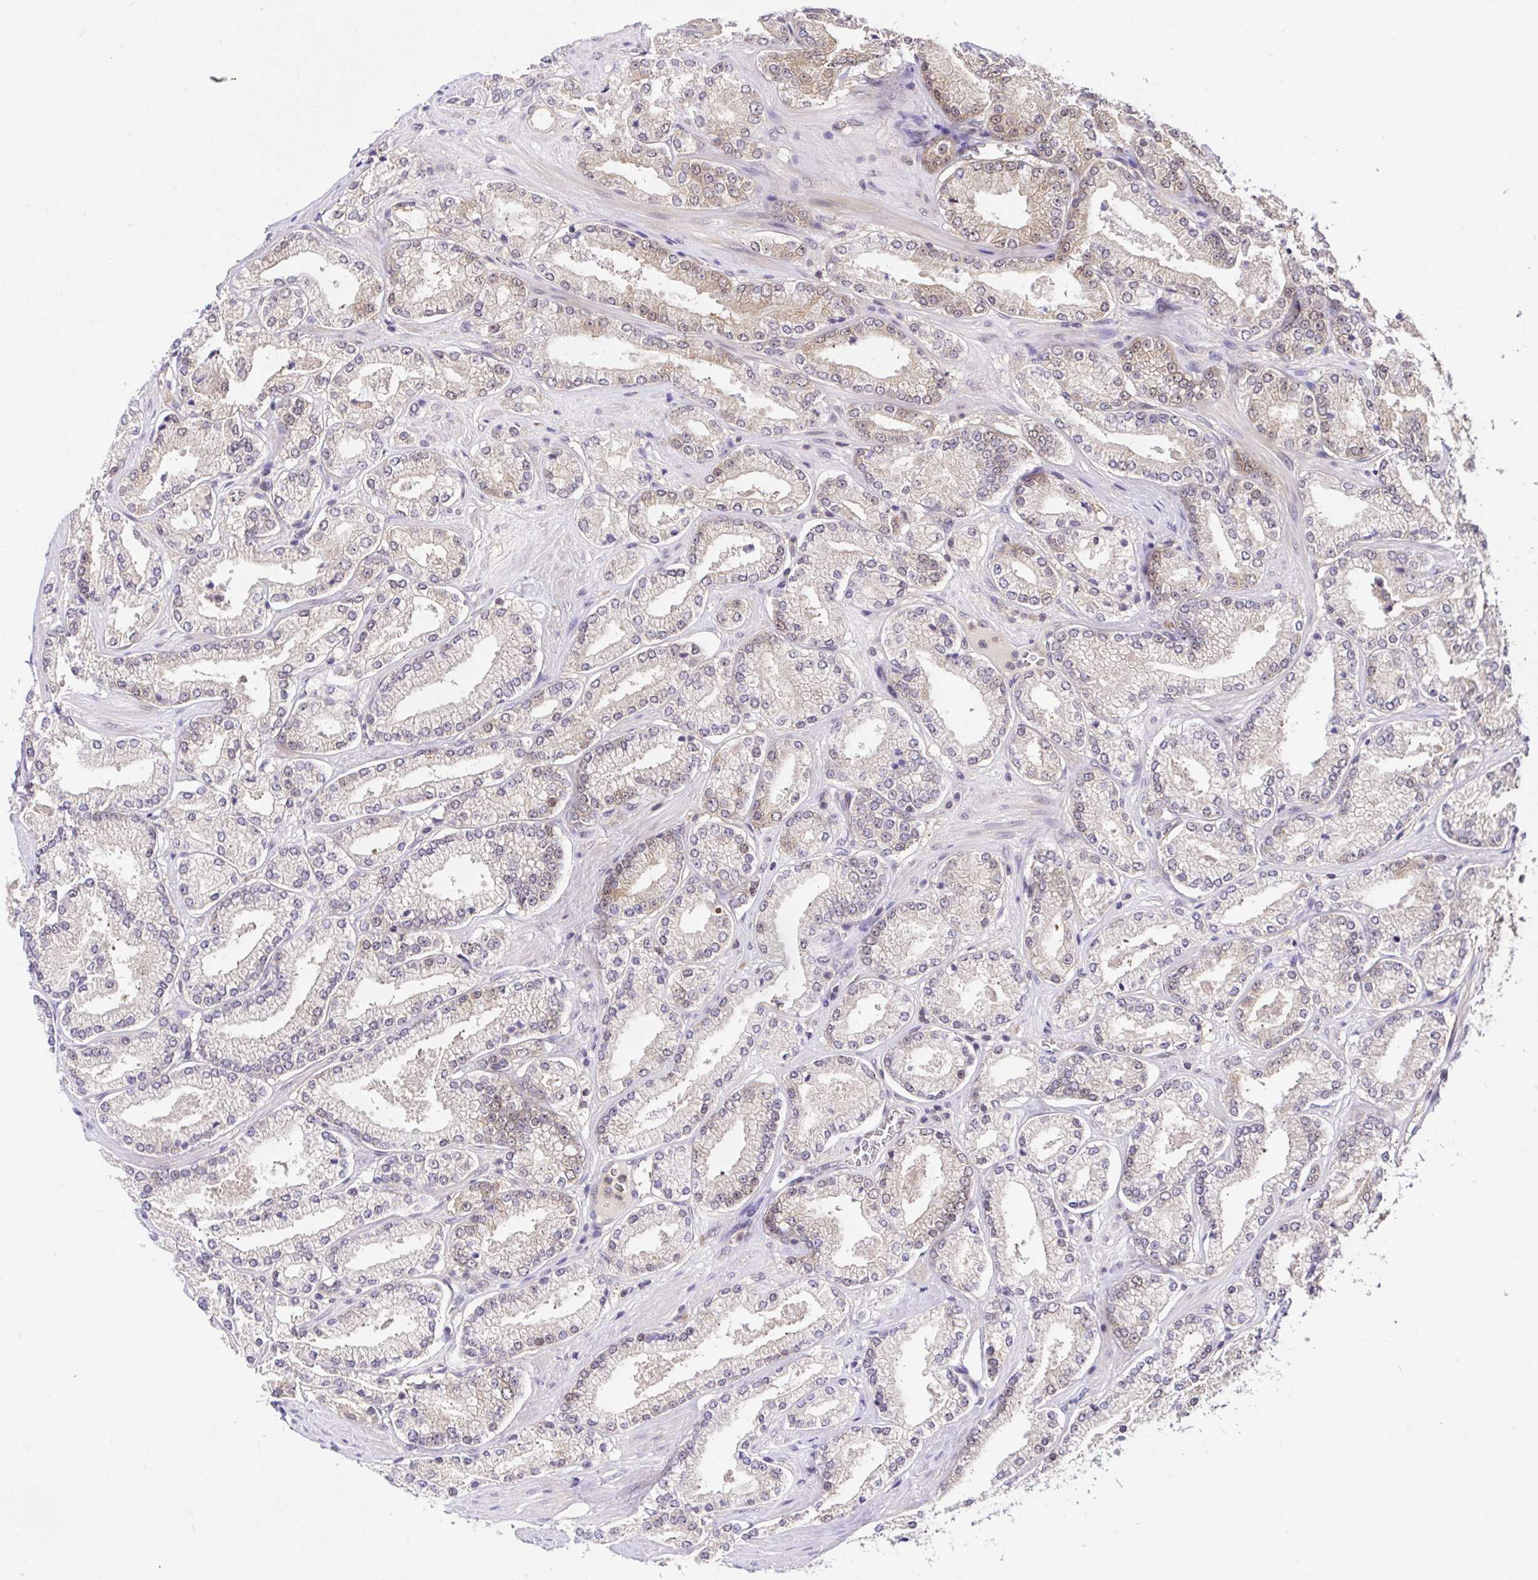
{"staining": {"intensity": "weak", "quantity": "<25%", "location": "cytoplasmic/membranous"}, "tissue": "prostate cancer", "cell_type": "Tumor cells", "image_type": "cancer", "snomed": [{"axis": "morphology", "description": "Adenocarcinoma, High grade"}, {"axis": "topography", "description": "Prostate"}], "caption": "Immunohistochemistry (IHC) photomicrograph of neoplastic tissue: human prostate cancer stained with DAB shows no significant protein staining in tumor cells.", "gene": "UBE2M", "patient": {"sex": "male", "age": 63}}